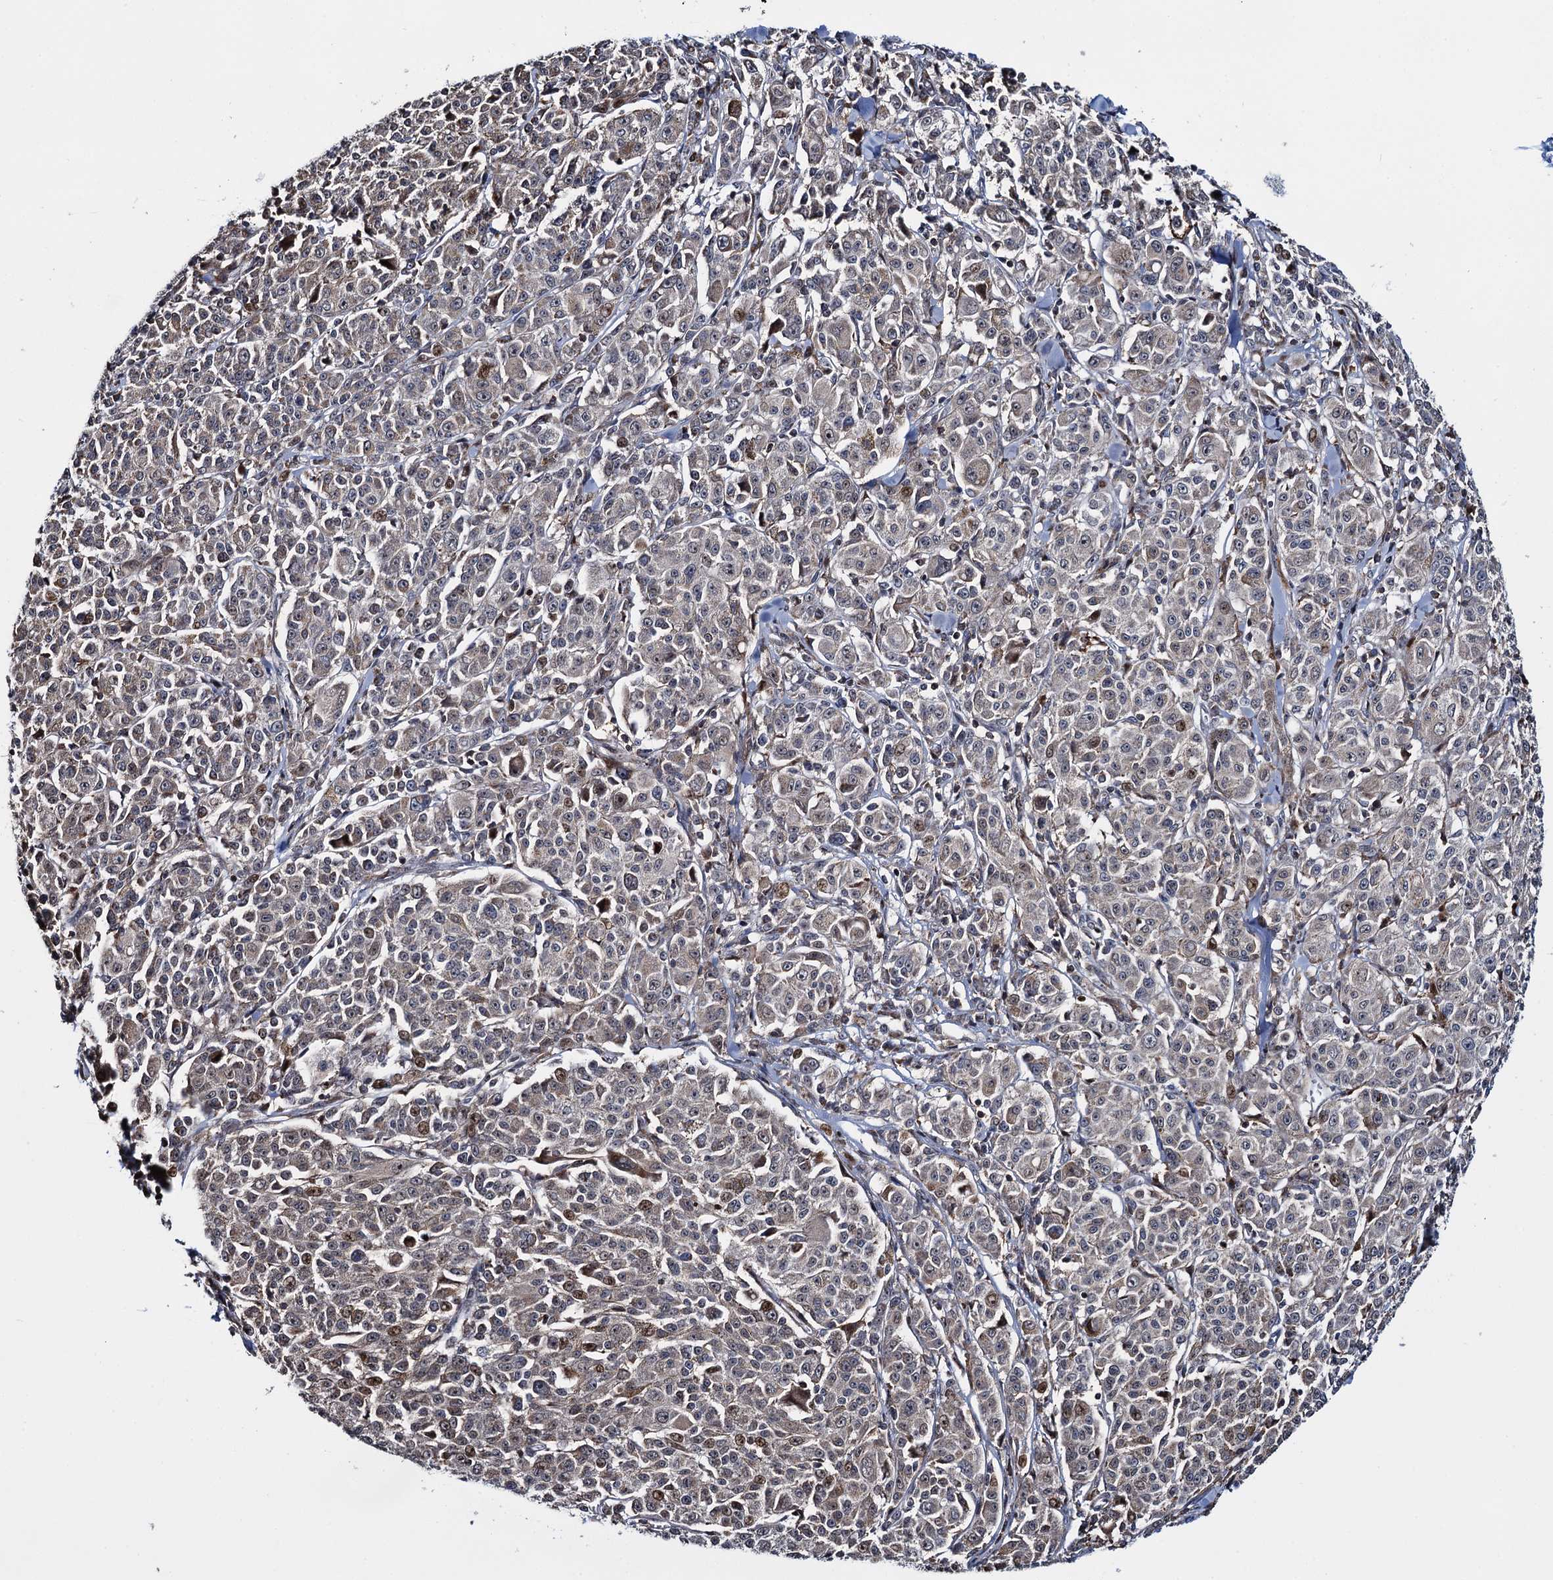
{"staining": {"intensity": "weak", "quantity": "25%-75%", "location": "cytoplasmic/membranous"}, "tissue": "melanoma", "cell_type": "Tumor cells", "image_type": "cancer", "snomed": [{"axis": "morphology", "description": "Malignant melanoma, NOS"}, {"axis": "topography", "description": "Skin"}], "caption": "Brown immunohistochemical staining in human melanoma exhibits weak cytoplasmic/membranous staining in approximately 25%-75% of tumor cells.", "gene": "CCDC102A", "patient": {"sex": "female", "age": 52}}